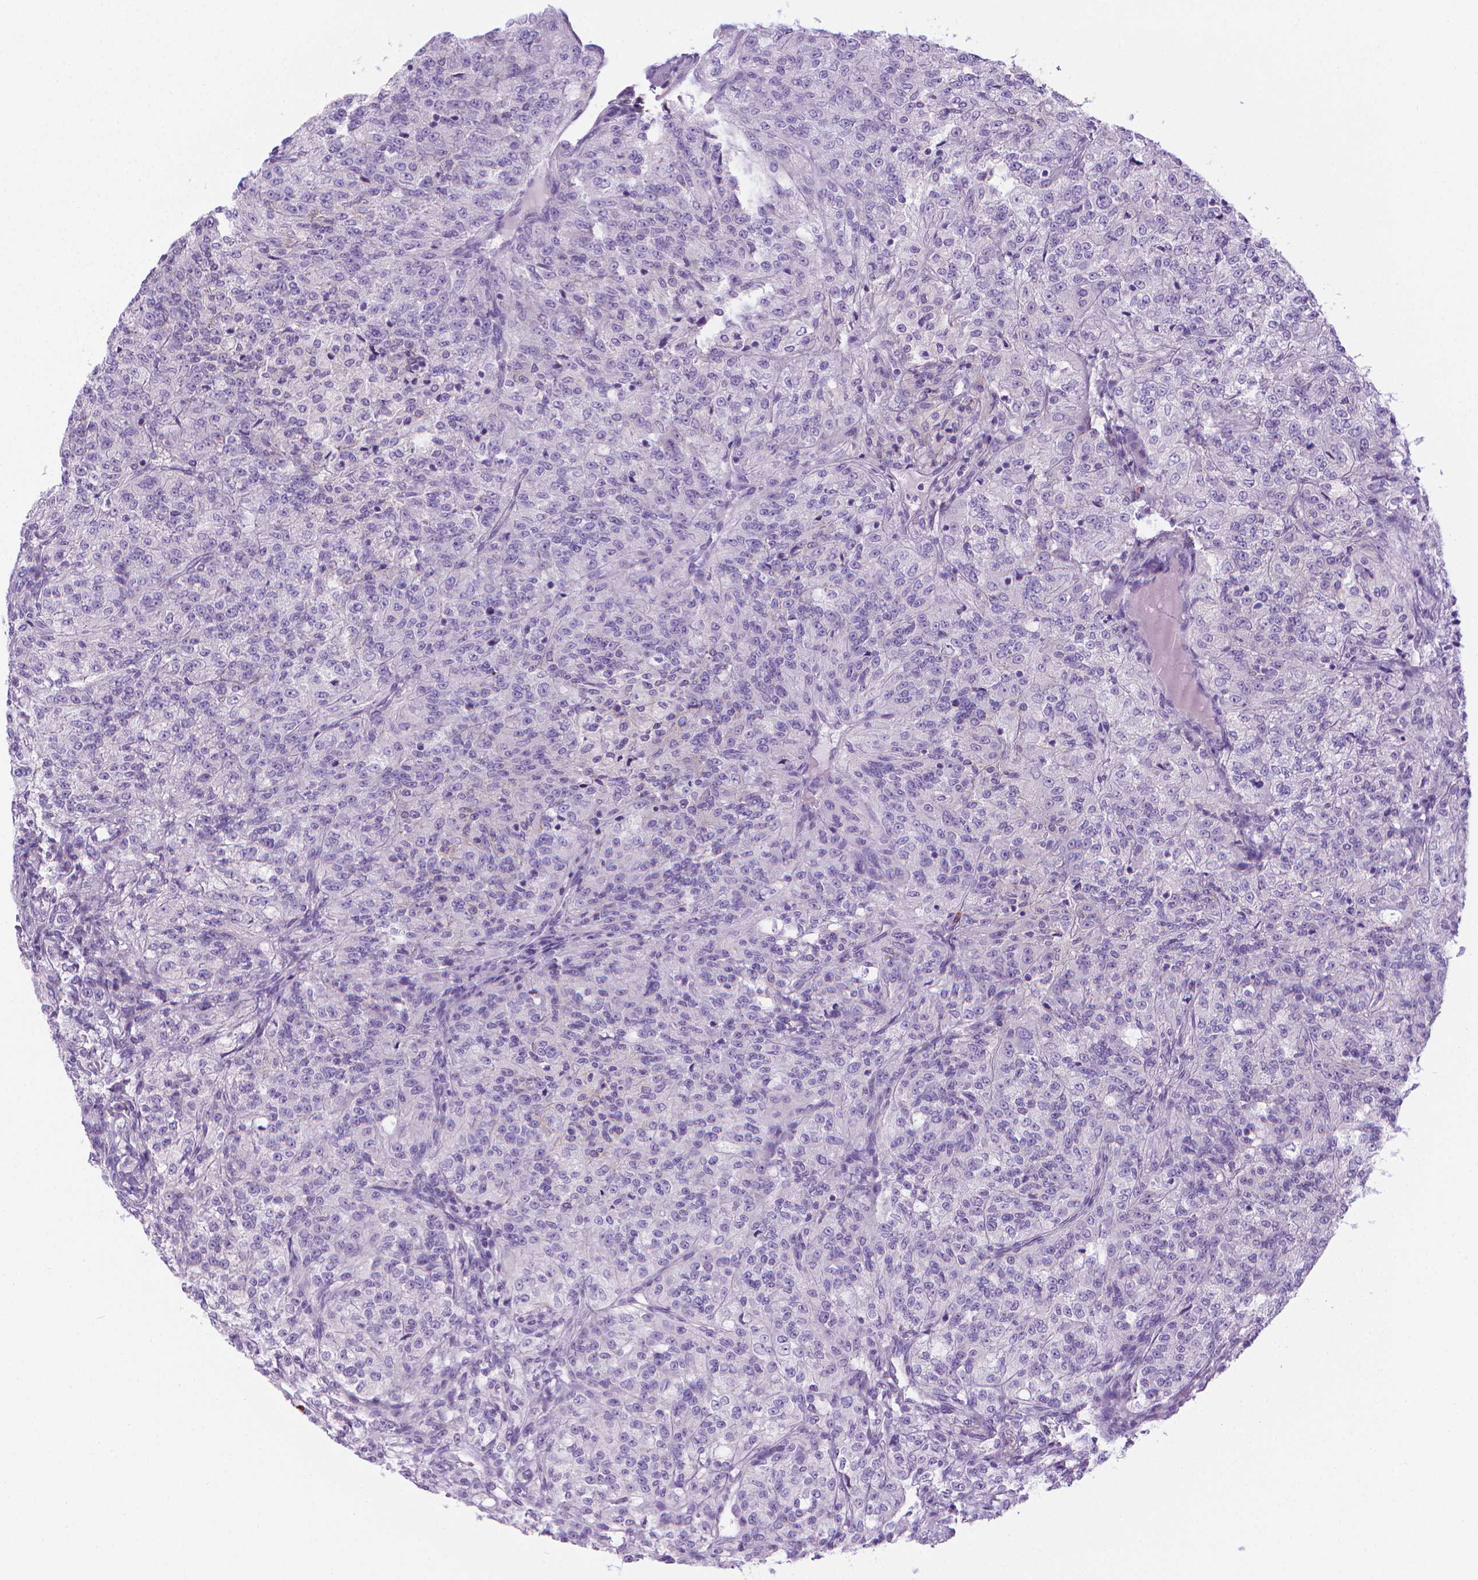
{"staining": {"intensity": "negative", "quantity": "none", "location": "none"}, "tissue": "renal cancer", "cell_type": "Tumor cells", "image_type": "cancer", "snomed": [{"axis": "morphology", "description": "Adenocarcinoma, NOS"}, {"axis": "topography", "description": "Kidney"}], "caption": "The immunohistochemistry (IHC) photomicrograph has no significant expression in tumor cells of renal cancer (adenocarcinoma) tissue.", "gene": "SPAG6", "patient": {"sex": "female", "age": 63}}